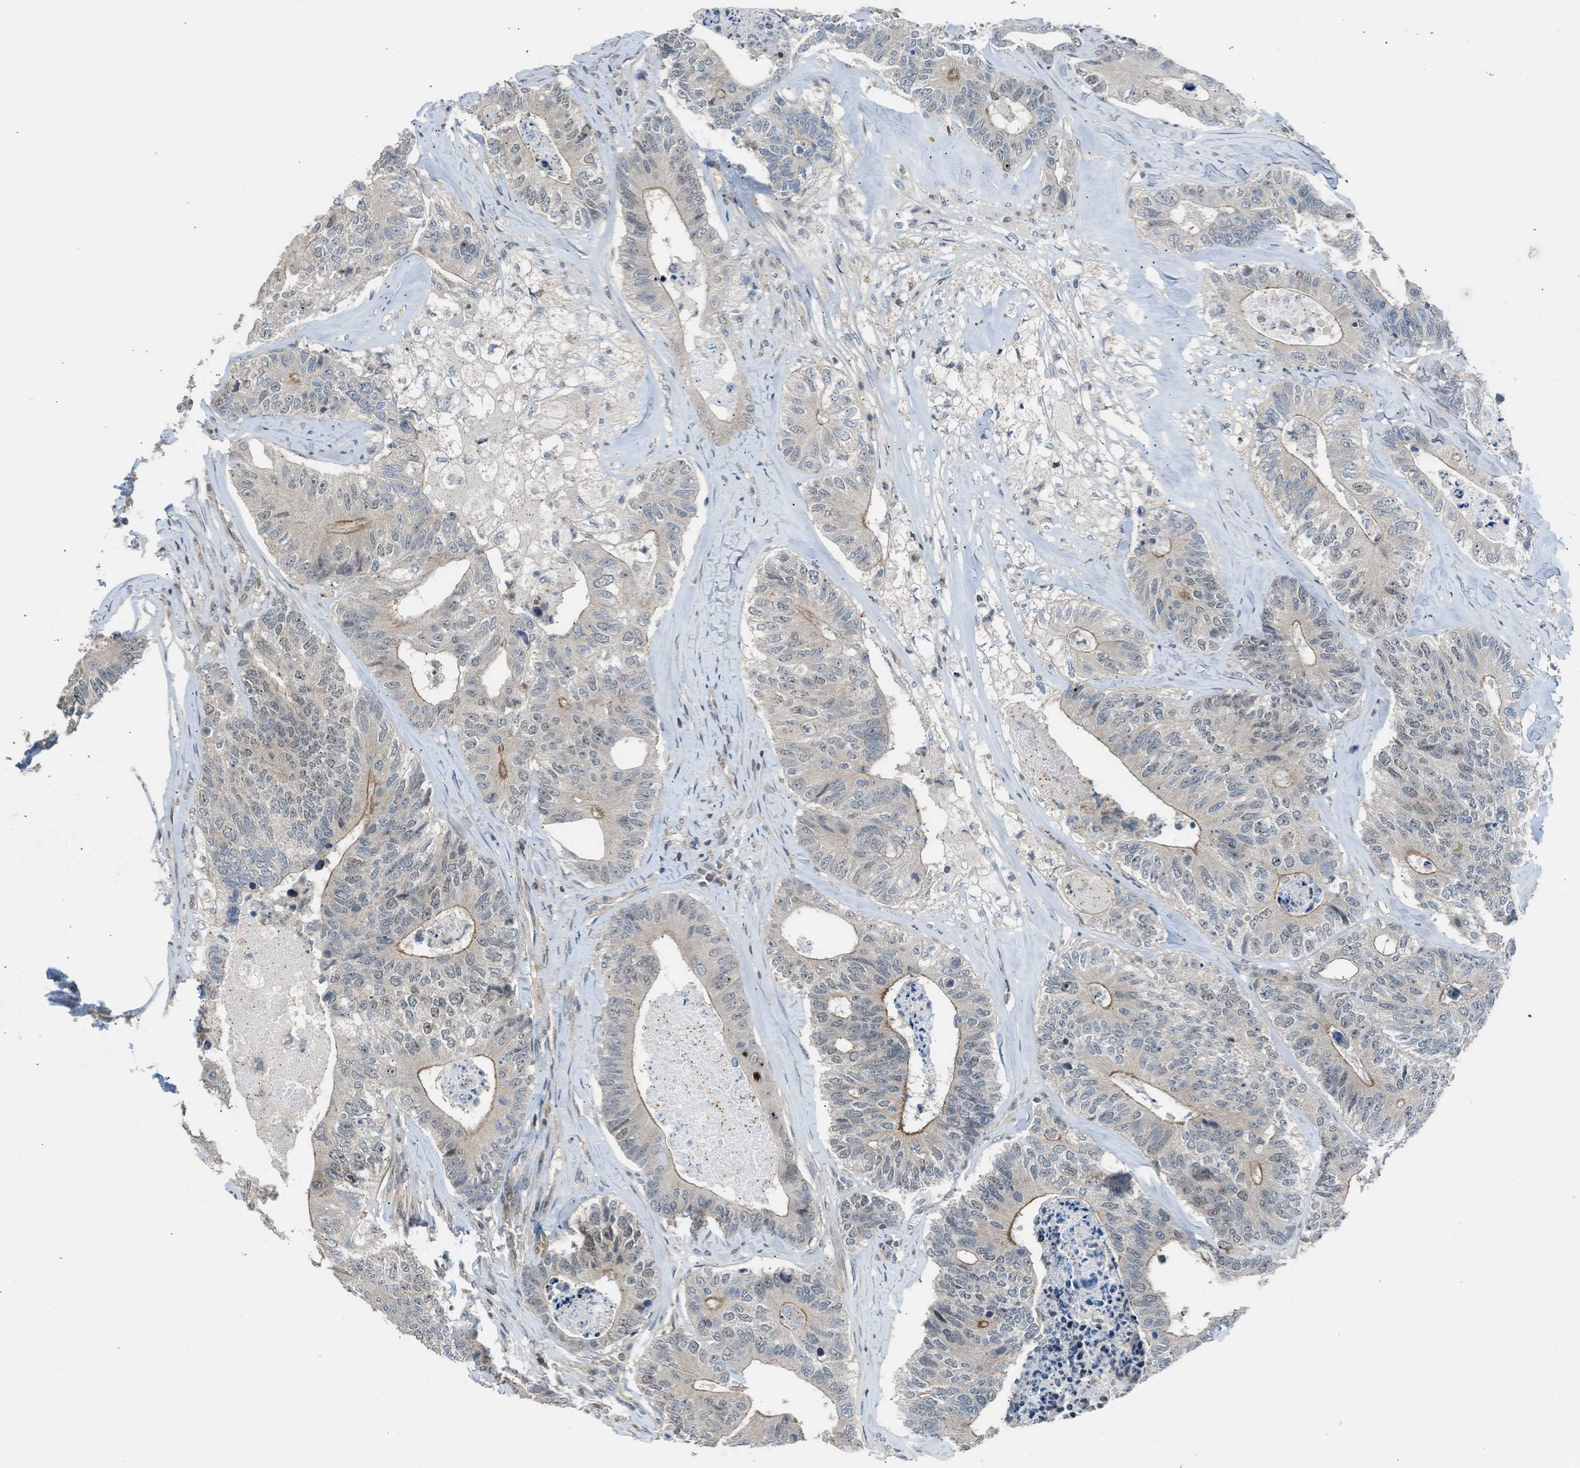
{"staining": {"intensity": "moderate", "quantity": "<25%", "location": "cytoplasmic/membranous"}, "tissue": "colorectal cancer", "cell_type": "Tumor cells", "image_type": "cancer", "snomed": [{"axis": "morphology", "description": "Adenocarcinoma, NOS"}, {"axis": "topography", "description": "Colon"}], "caption": "Human colorectal cancer stained with a brown dye demonstrates moderate cytoplasmic/membranous positive expression in approximately <25% of tumor cells.", "gene": "TTBK2", "patient": {"sex": "female", "age": 67}}